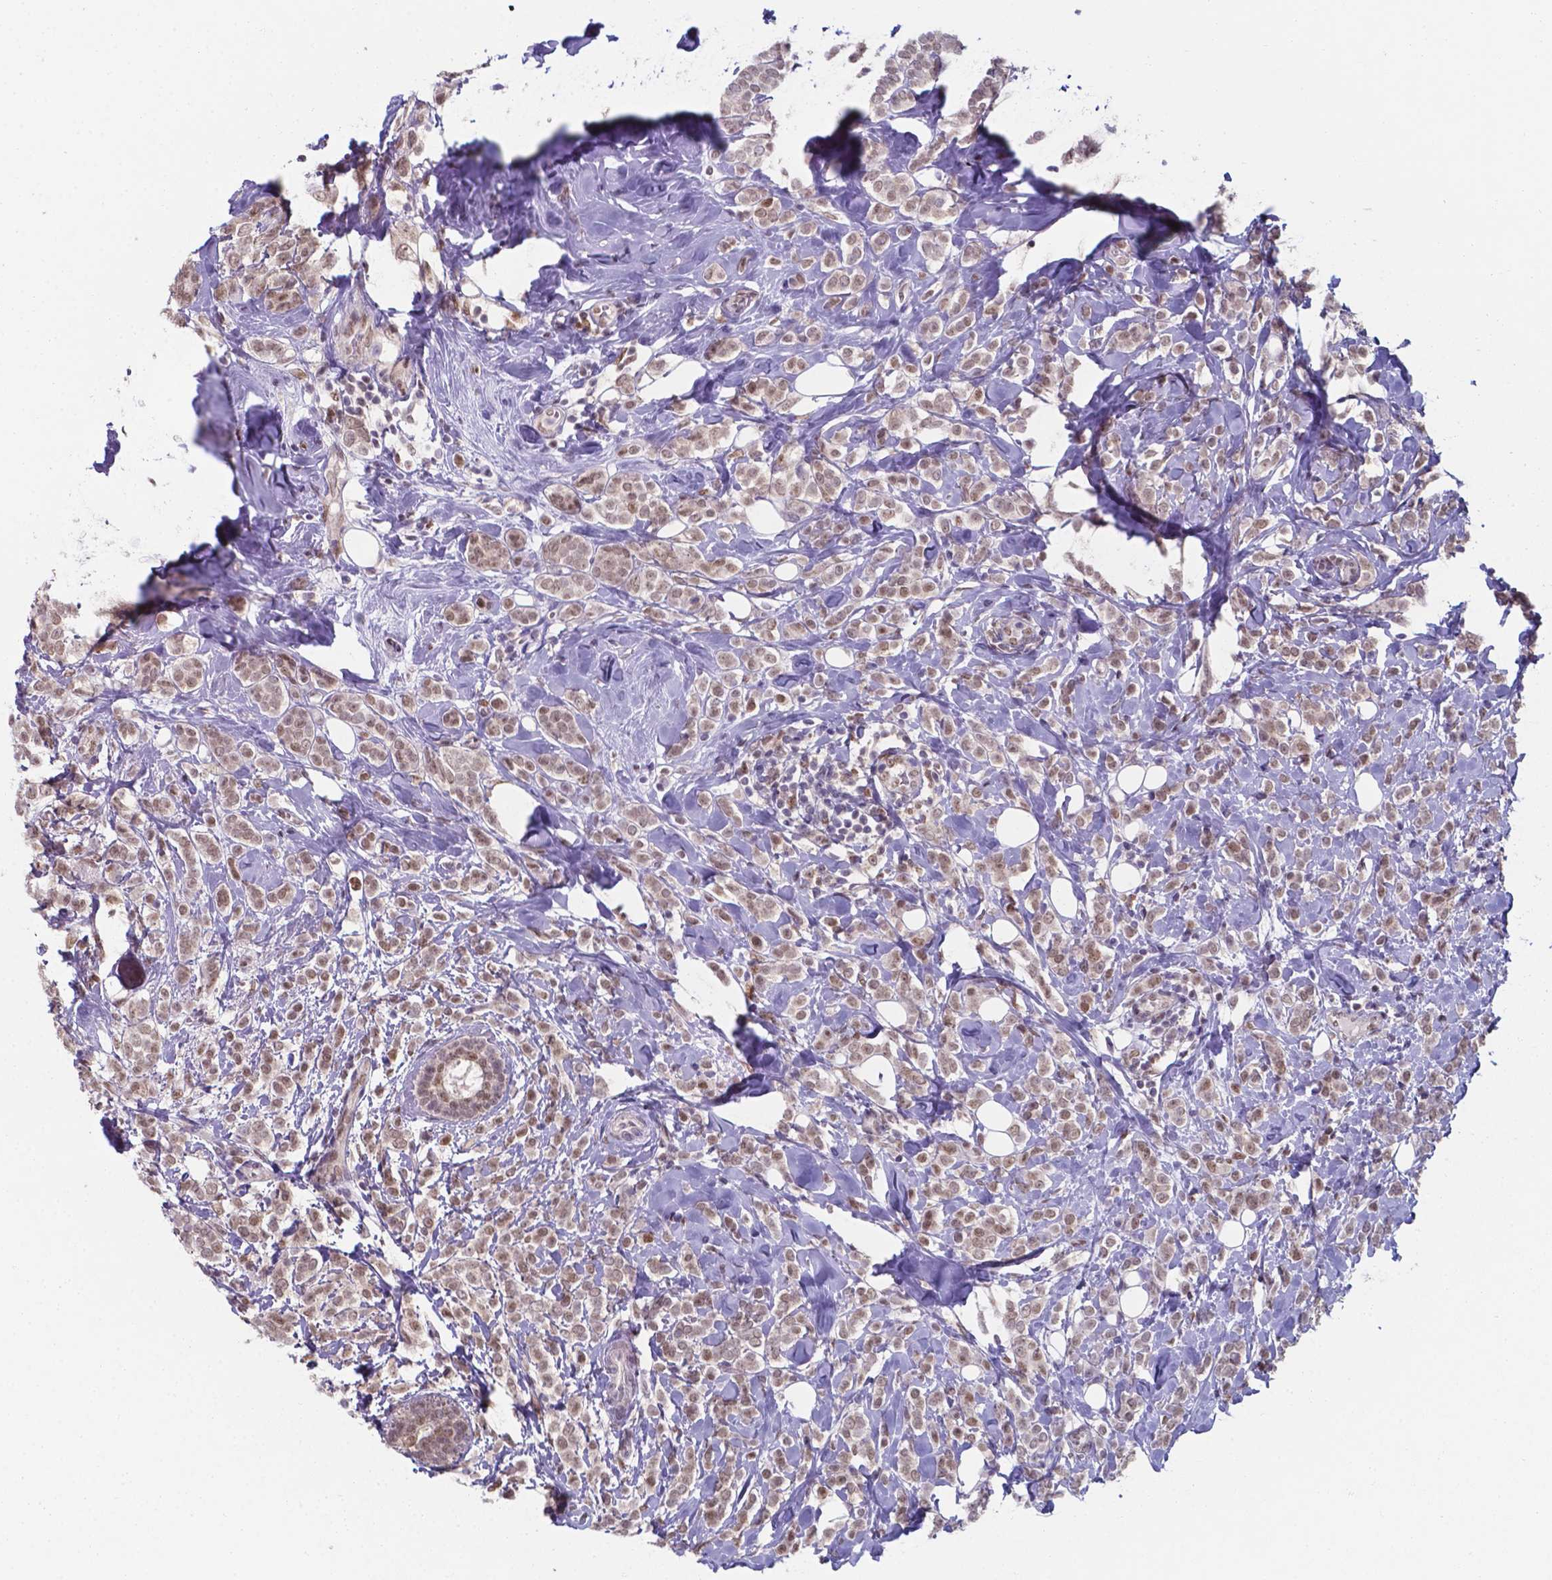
{"staining": {"intensity": "moderate", "quantity": ">75%", "location": "nuclear"}, "tissue": "breast cancer", "cell_type": "Tumor cells", "image_type": "cancer", "snomed": [{"axis": "morphology", "description": "Lobular carcinoma"}, {"axis": "topography", "description": "Breast"}], "caption": "Breast cancer (lobular carcinoma) stained with IHC displays moderate nuclear expression in about >75% of tumor cells.", "gene": "UBE2E2", "patient": {"sex": "female", "age": 49}}